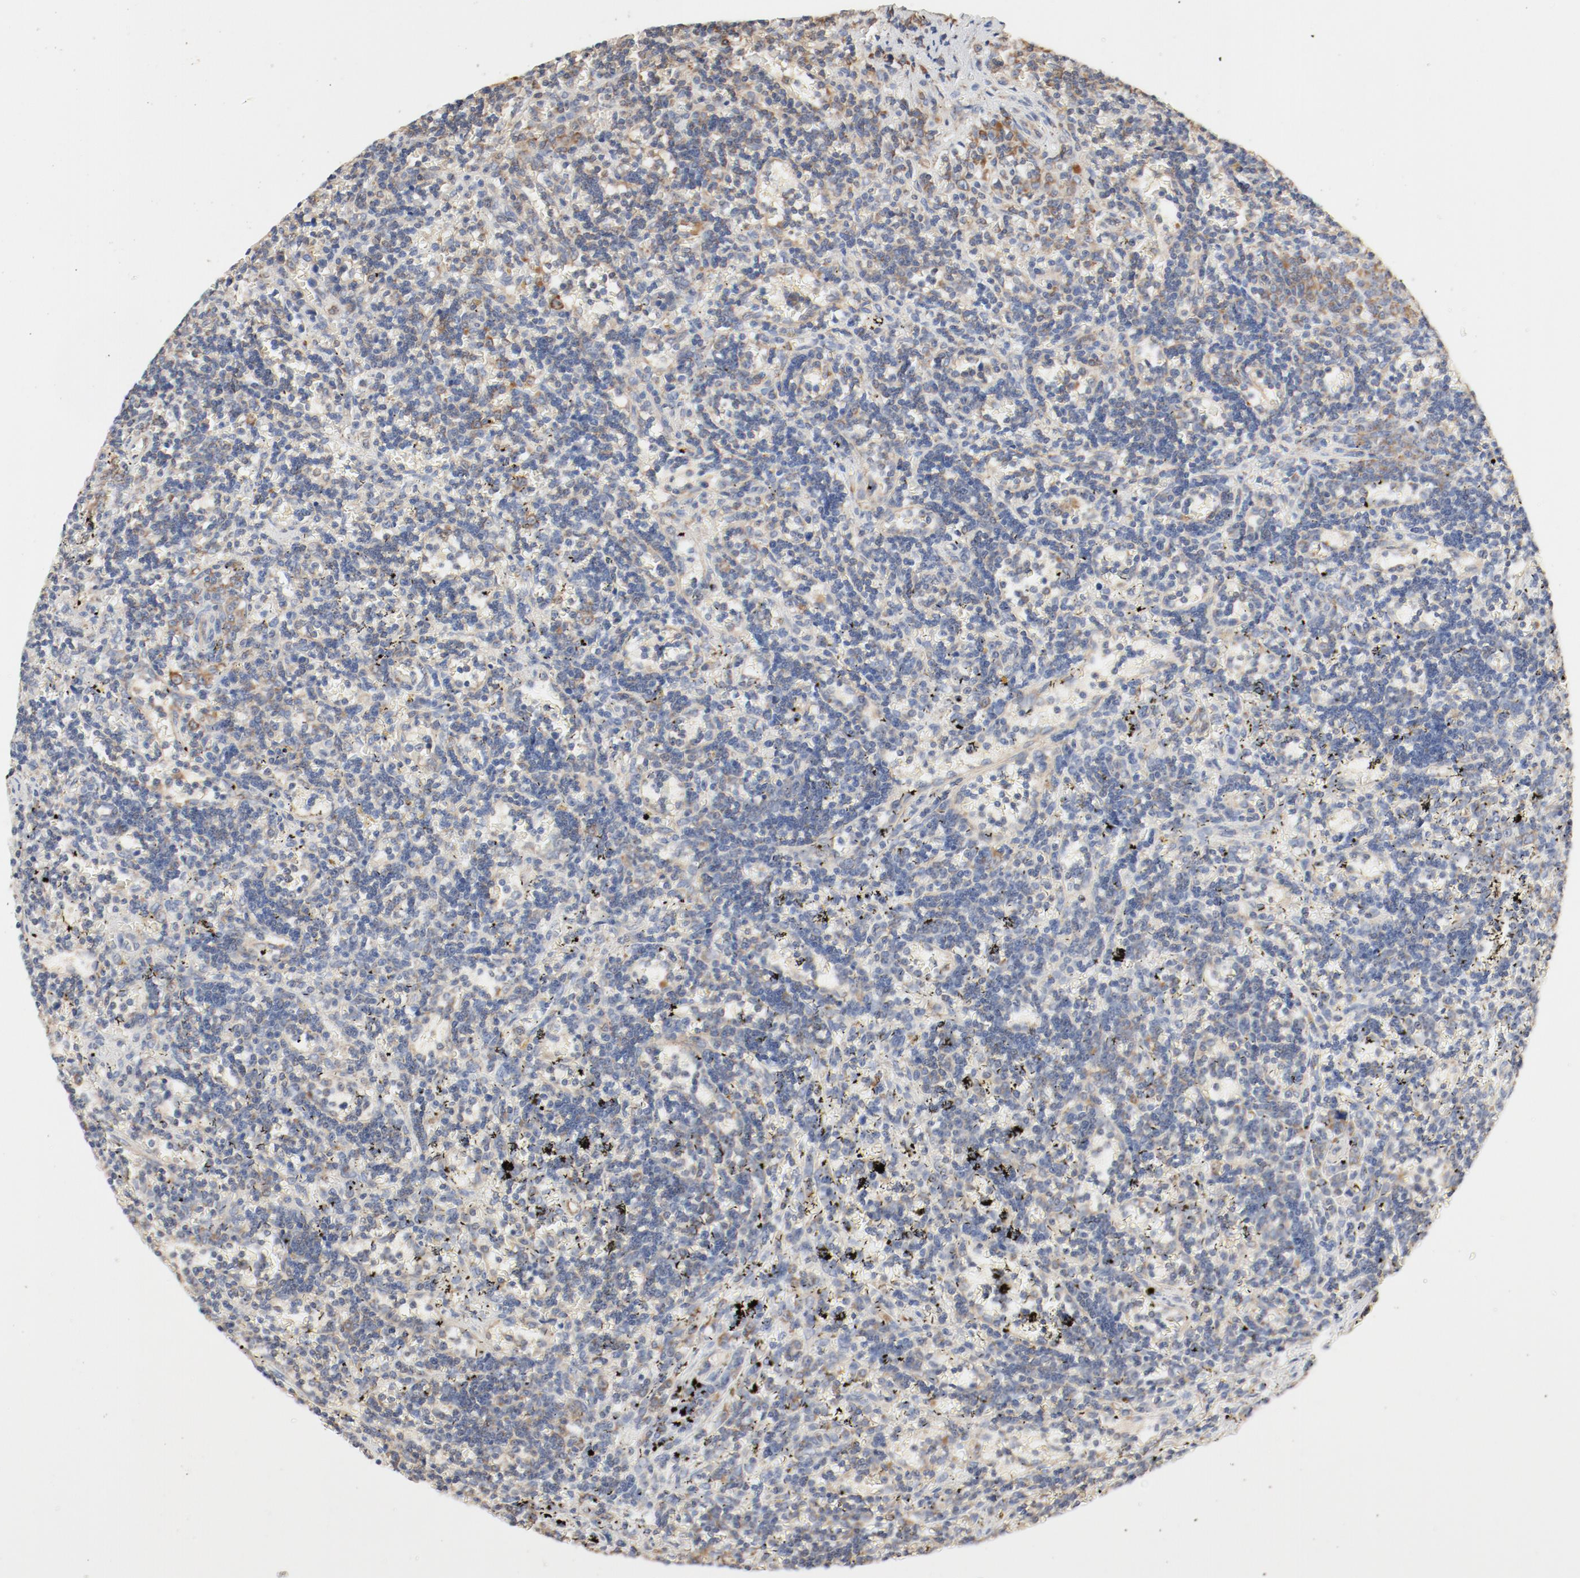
{"staining": {"intensity": "moderate", "quantity": ">75%", "location": "cytoplasmic/membranous"}, "tissue": "lymphoma", "cell_type": "Tumor cells", "image_type": "cancer", "snomed": [{"axis": "morphology", "description": "Malignant lymphoma, non-Hodgkin's type, Low grade"}, {"axis": "topography", "description": "Spleen"}], "caption": "Moderate cytoplasmic/membranous positivity is seen in about >75% of tumor cells in low-grade malignant lymphoma, non-Hodgkin's type. (DAB = brown stain, brightfield microscopy at high magnification).", "gene": "RPS6", "patient": {"sex": "male", "age": 60}}